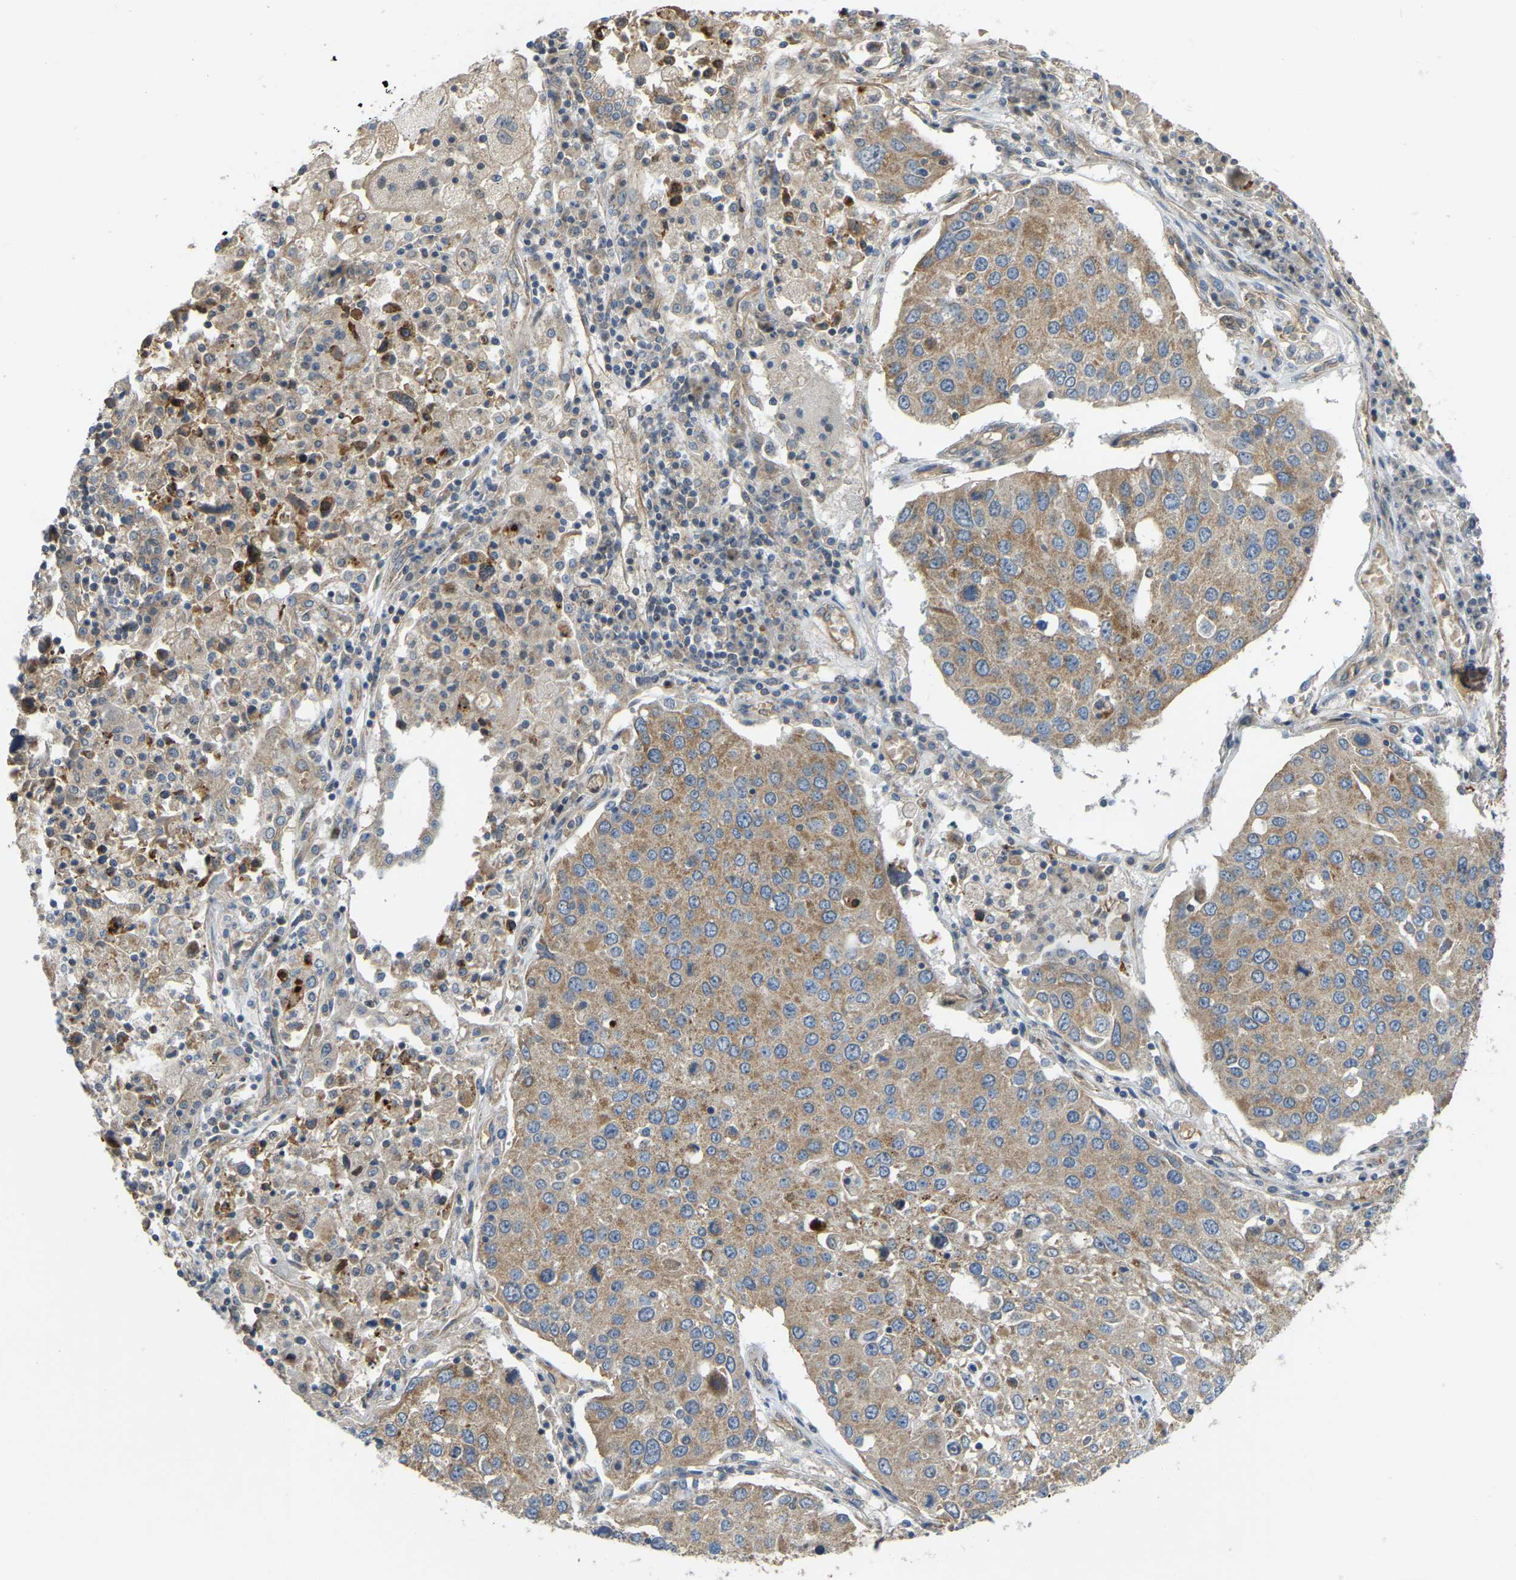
{"staining": {"intensity": "moderate", "quantity": ">75%", "location": "cytoplasmic/membranous"}, "tissue": "lung cancer", "cell_type": "Tumor cells", "image_type": "cancer", "snomed": [{"axis": "morphology", "description": "Squamous cell carcinoma, NOS"}, {"axis": "topography", "description": "Lung"}], "caption": "Lung cancer stained for a protein (brown) displays moderate cytoplasmic/membranous positive staining in approximately >75% of tumor cells.", "gene": "C21orf91", "patient": {"sex": "male", "age": 65}}